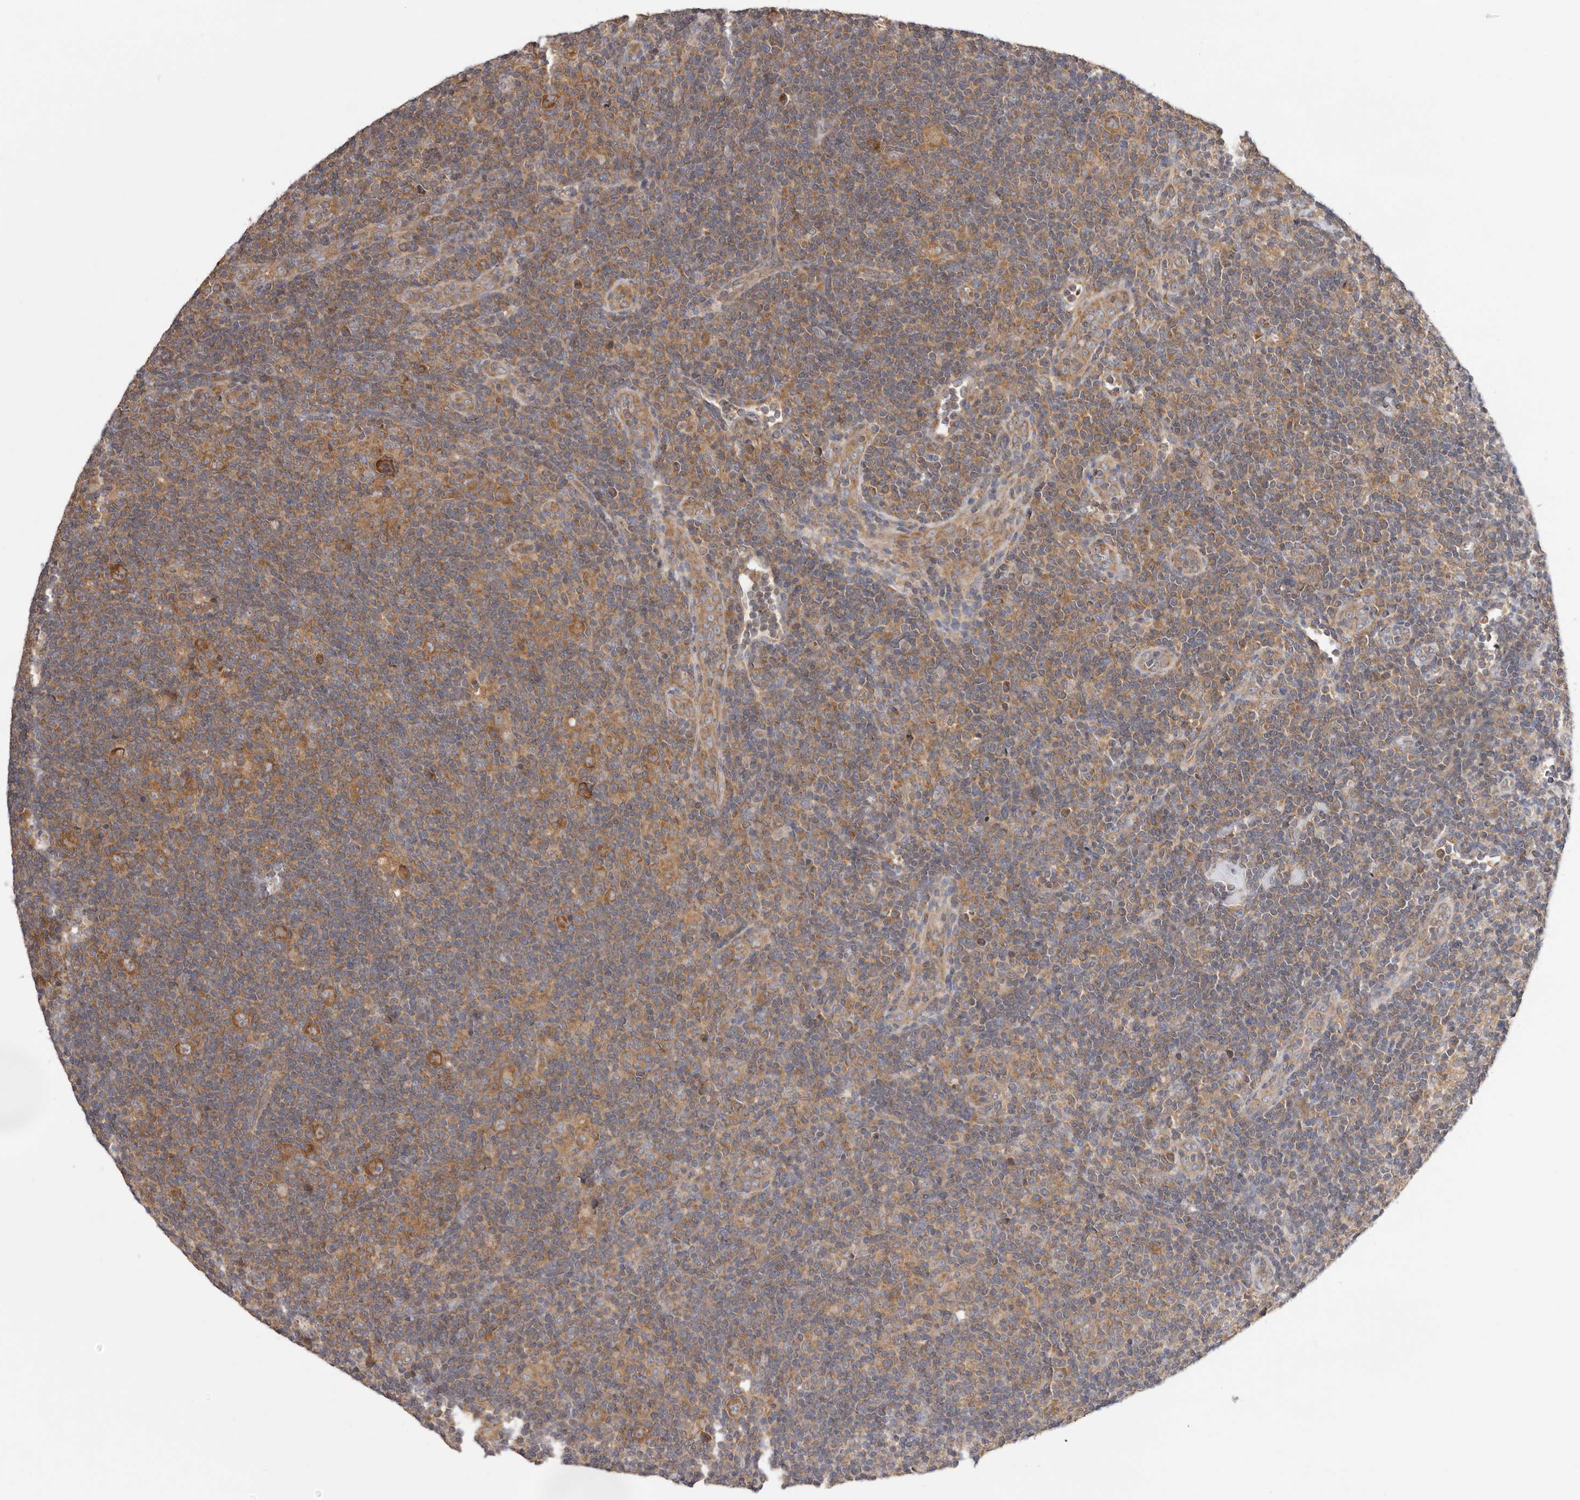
{"staining": {"intensity": "strong", "quantity": ">75%", "location": "cytoplasmic/membranous"}, "tissue": "lymphoma", "cell_type": "Tumor cells", "image_type": "cancer", "snomed": [{"axis": "morphology", "description": "Hodgkin's disease, NOS"}, {"axis": "topography", "description": "Lymph node"}], "caption": "Protein staining demonstrates strong cytoplasmic/membranous staining in about >75% of tumor cells in lymphoma.", "gene": "PPP1R42", "patient": {"sex": "female", "age": 57}}